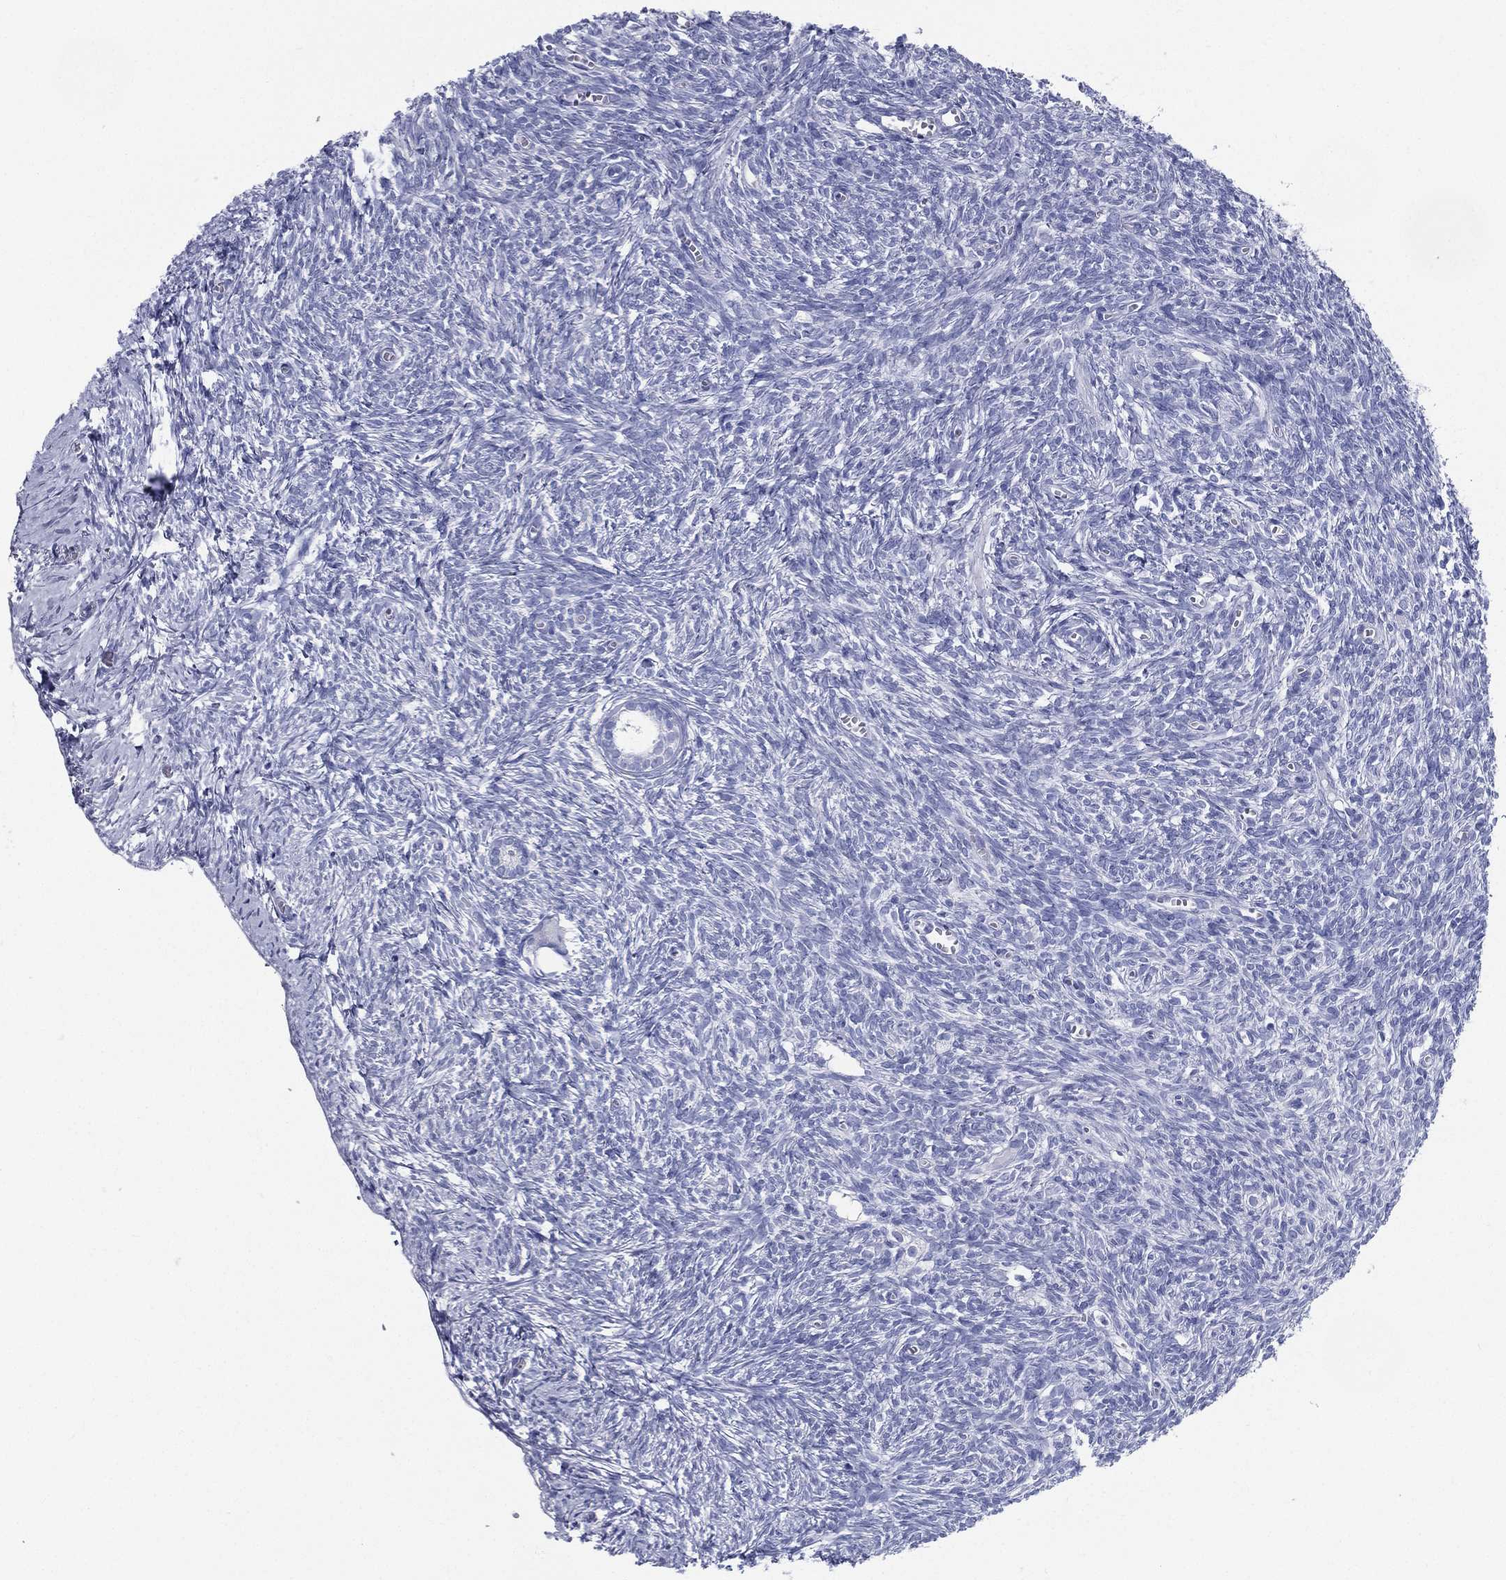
{"staining": {"intensity": "negative", "quantity": "none", "location": "none"}, "tissue": "ovary", "cell_type": "Follicle cells", "image_type": "normal", "snomed": [{"axis": "morphology", "description": "Normal tissue, NOS"}, {"axis": "topography", "description": "Ovary"}], "caption": "Immunohistochemistry image of normal ovary: ovary stained with DAB reveals no significant protein staining in follicle cells.", "gene": "RSPH4A", "patient": {"sex": "female", "age": 43}}